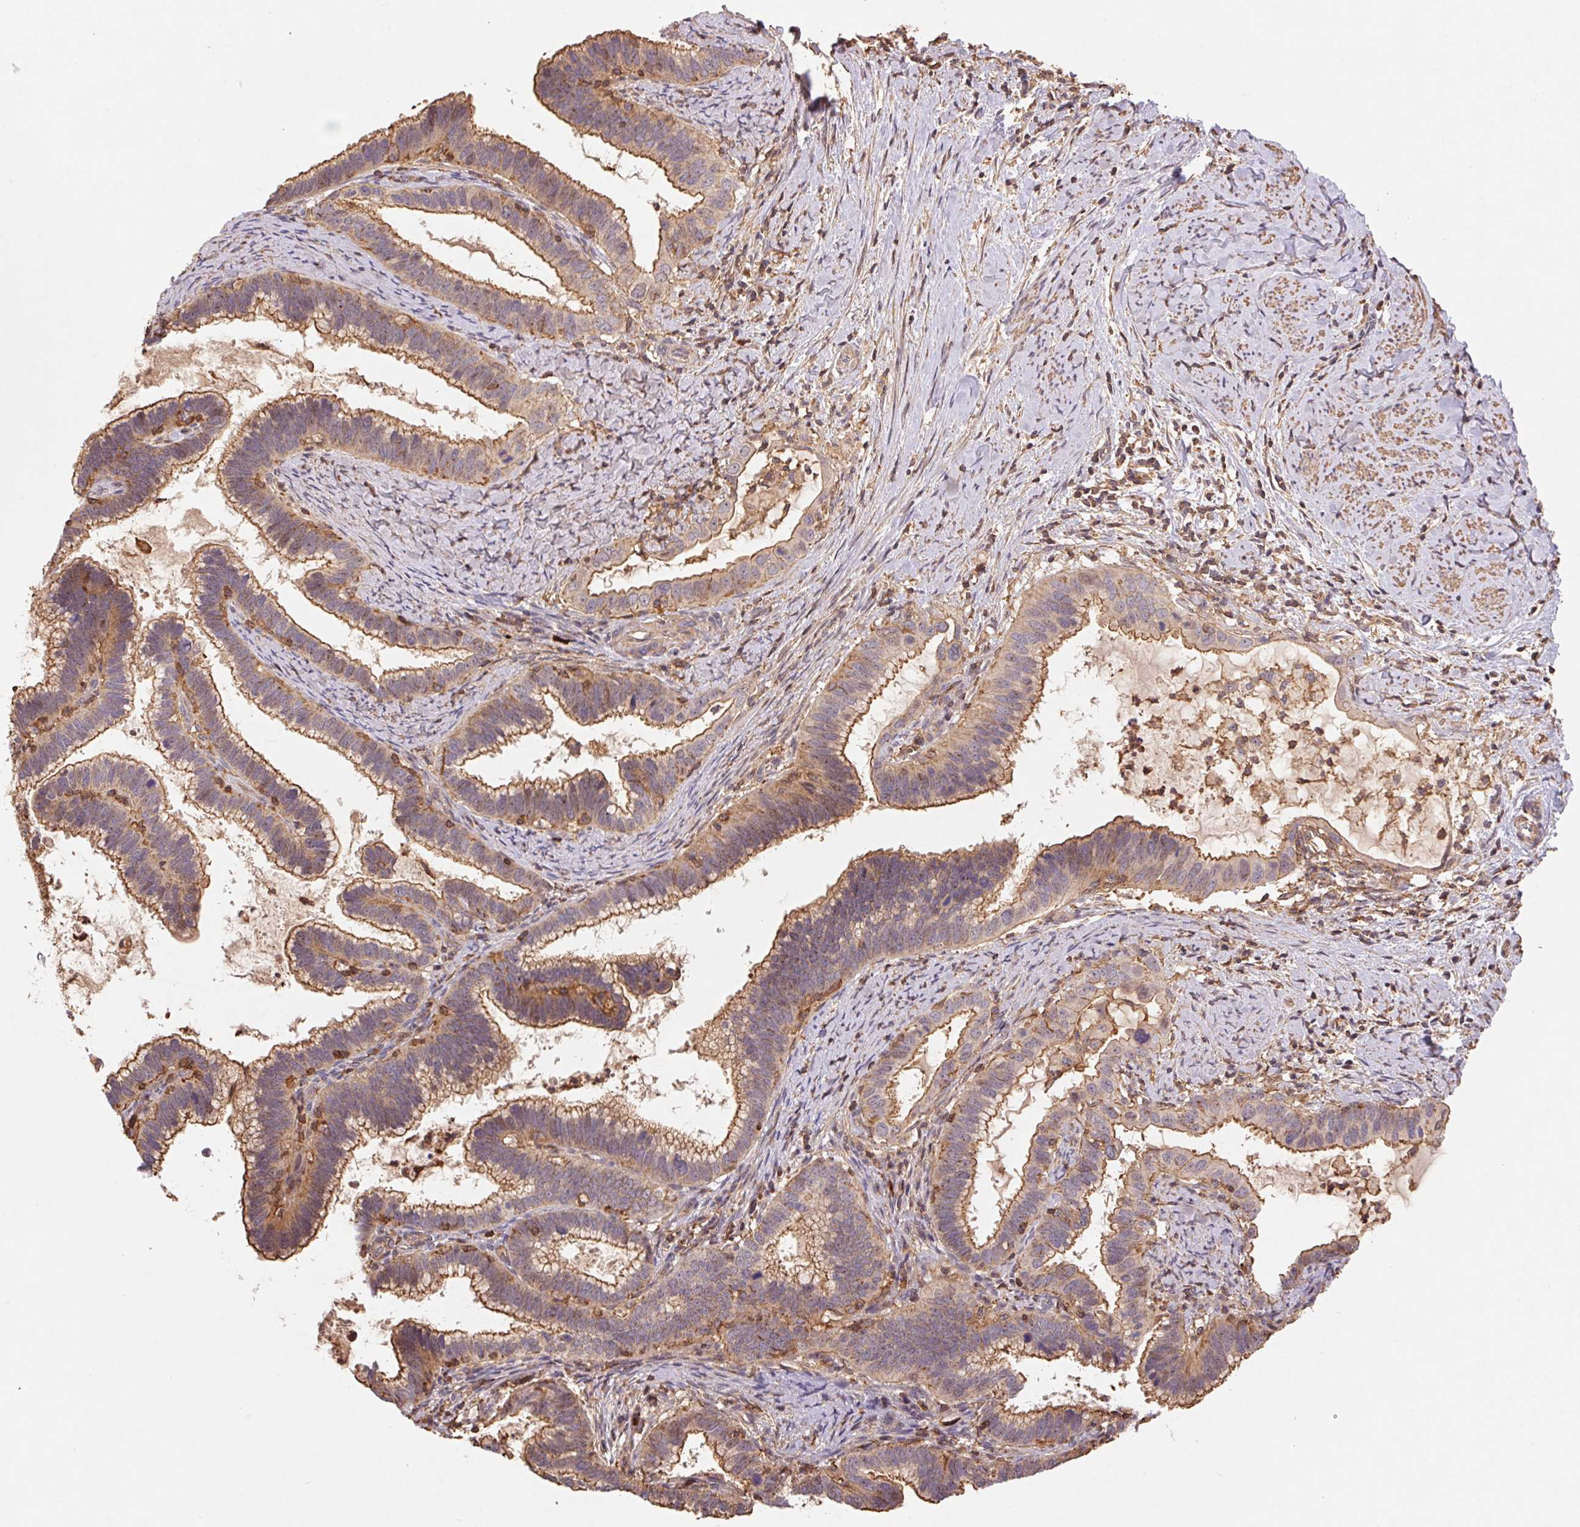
{"staining": {"intensity": "moderate", "quantity": ">75%", "location": "cytoplasmic/membranous"}, "tissue": "cervical cancer", "cell_type": "Tumor cells", "image_type": "cancer", "snomed": [{"axis": "morphology", "description": "Adenocarcinoma, NOS"}, {"axis": "topography", "description": "Cervix"}], "caption": "Immunohistochemistry photomicrograph of human cervical cancer (adenocarcinoma) stained for a protein (brown), which displays medium levels of moderate cytoplasmic/membranous staining in approximately >75% of tumor cells.", "gene": "ATG10", "patient": {"sex": "female", "age": 61}}